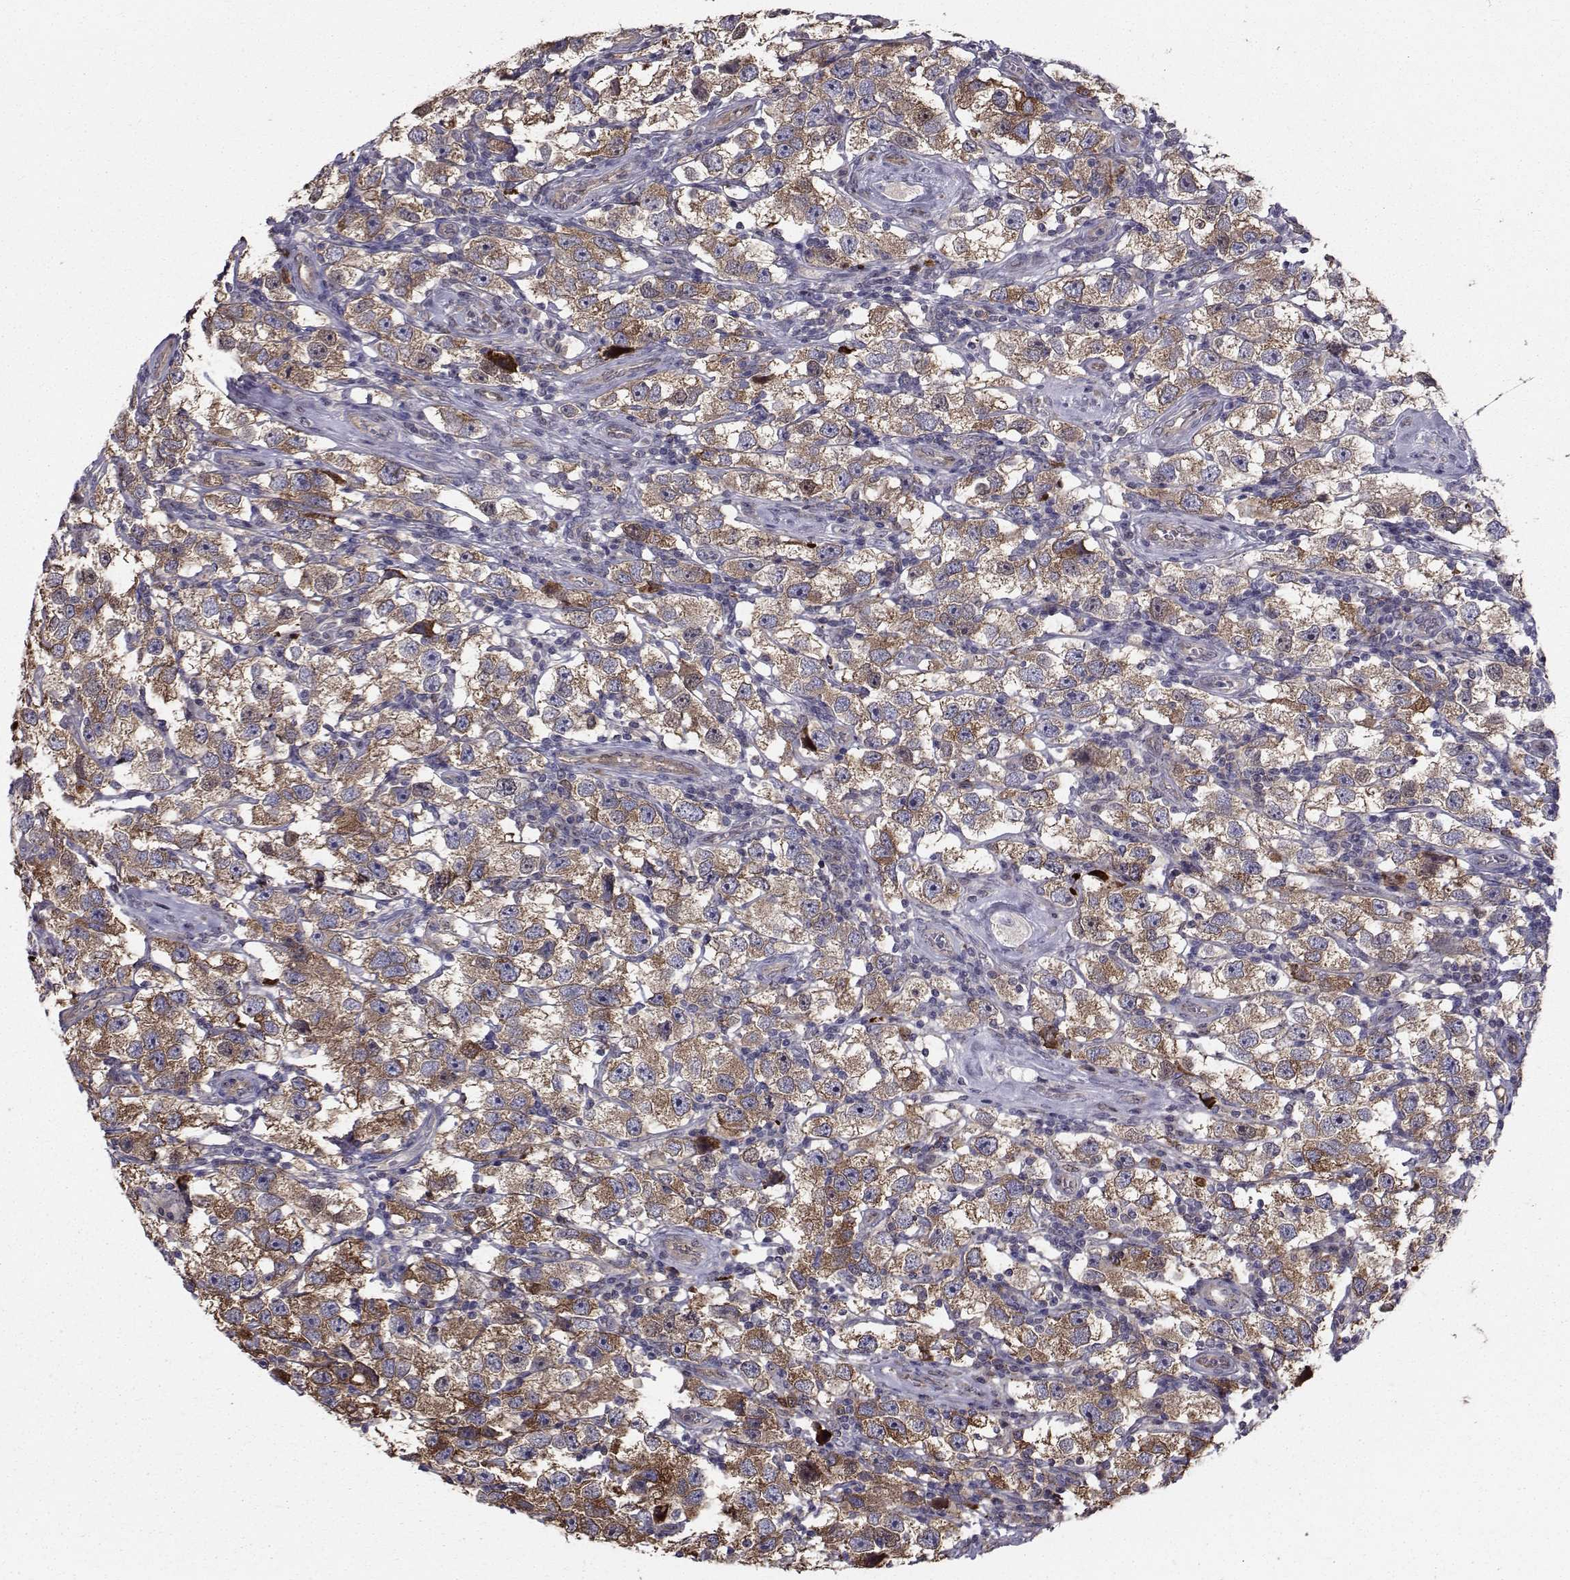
{"staining": {"intensity": "moderate", "quantity": "25%-75%", "location": "cytoplasmic/membranous"}, "tissue": "testis cancer", "cell_type": "Tumor cells", "image_type": "cancer", "snomed": [{"axis": "morphology", "description": "Seminoma, NOS"}, {"axis": "topography", "description": "Testis"}], "caption": "Moderate cytoplasmic/membranous protein positivity is identified in about 25%-75% of tumor cells in testis cancer.", "gene": "HSP90AB1", "patient": {"sex": "male", "age": 26}}